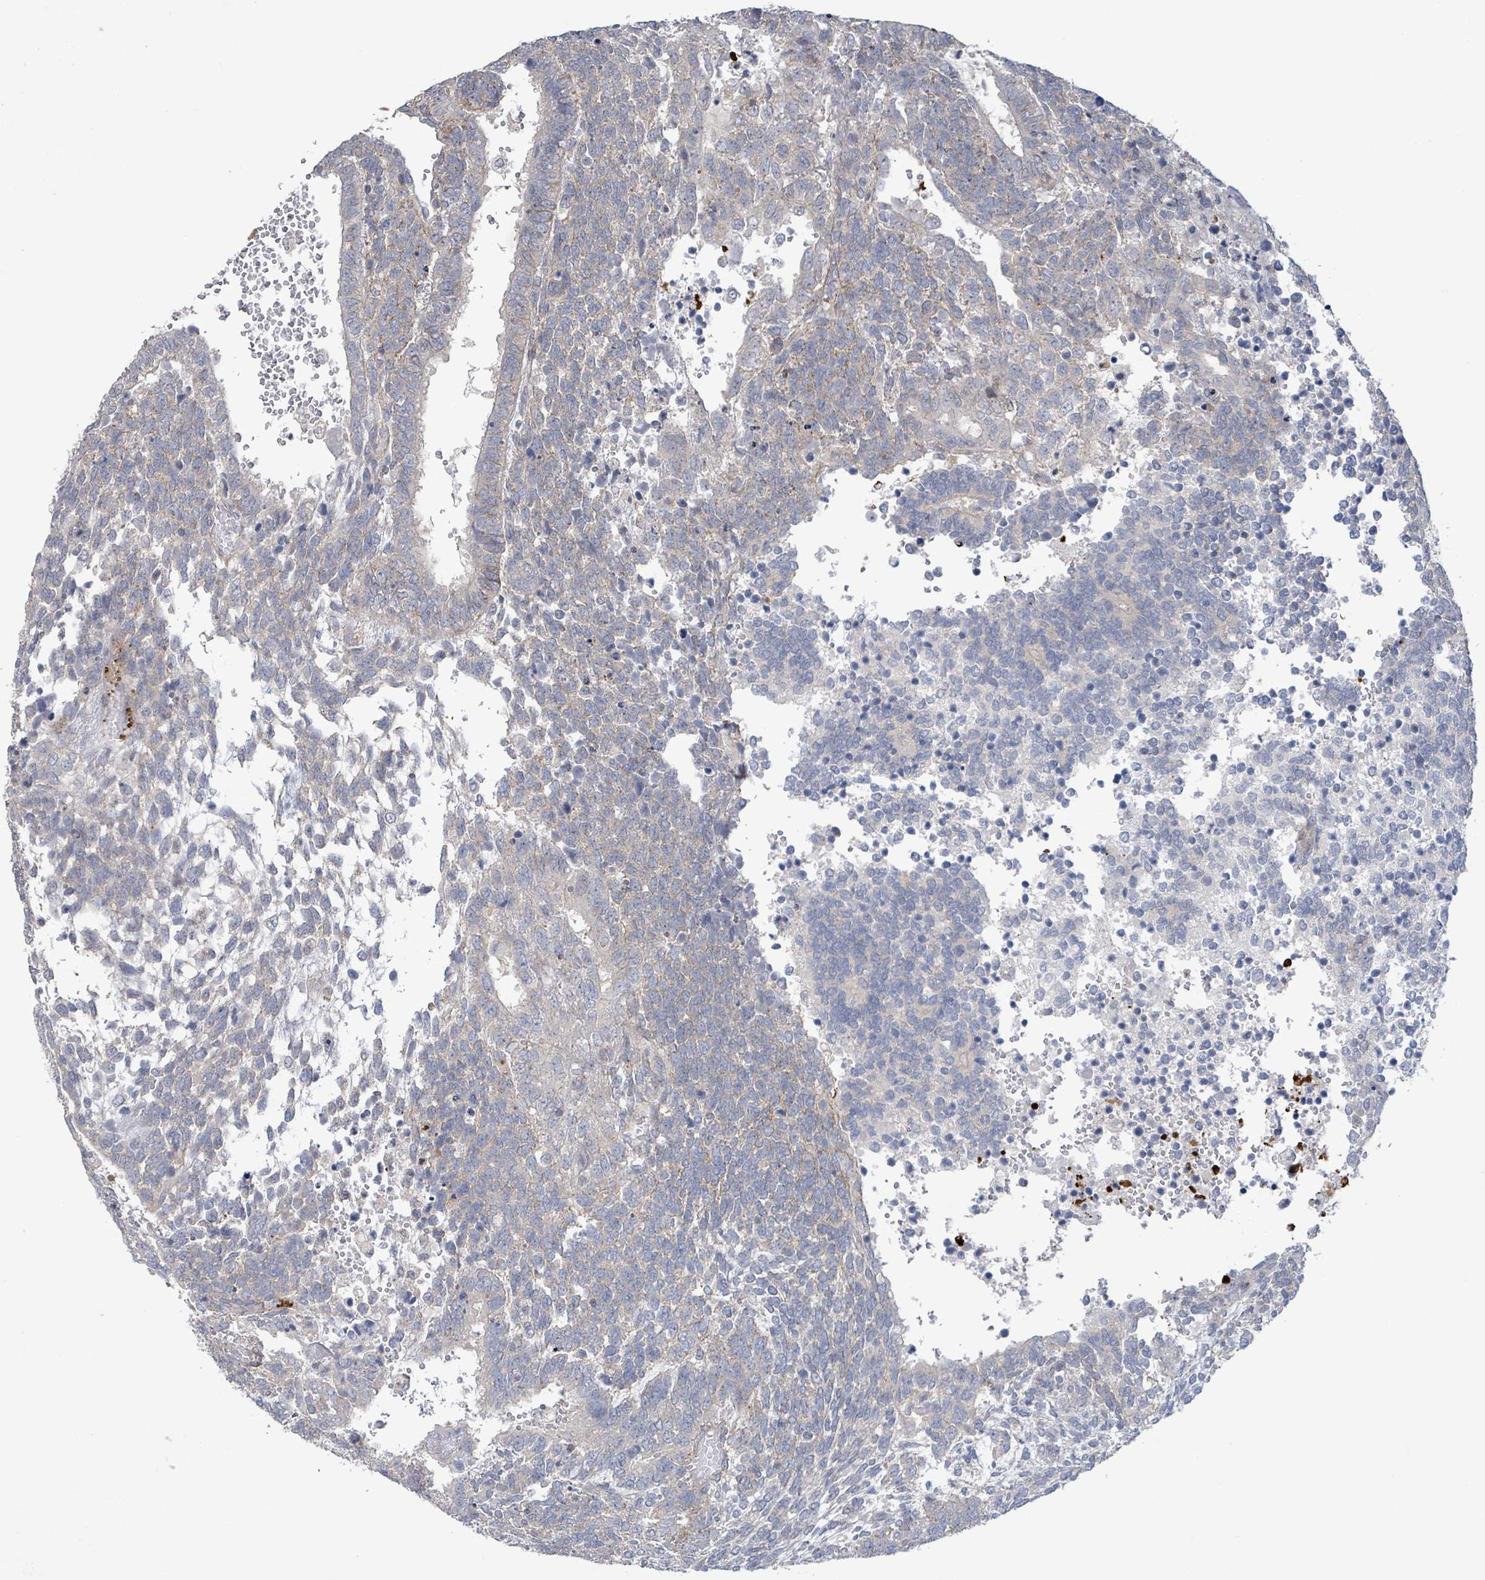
{"staining": {"intensity": "weak", "quantity": "25%-75%", "location": "cytoplasmic/membranous"}, "tissue": "testis cancer", "cell_type": "Tumor cells", "image_type": "cancer", "snomed": [{"axis": "morphology", "description": "Carcinoma, Embryonal, NOS"}, {"axis": "topography", "description": "Testis"}], "caption": "About 25%-75% of tumor cells in testis embryonal carcinoma display weak cytoplasmic/membranous protein expression as visualized by brown immunohistochemical staining.", "gene": "LILRA4", "patient": {"sex": "male", "age": 23}}